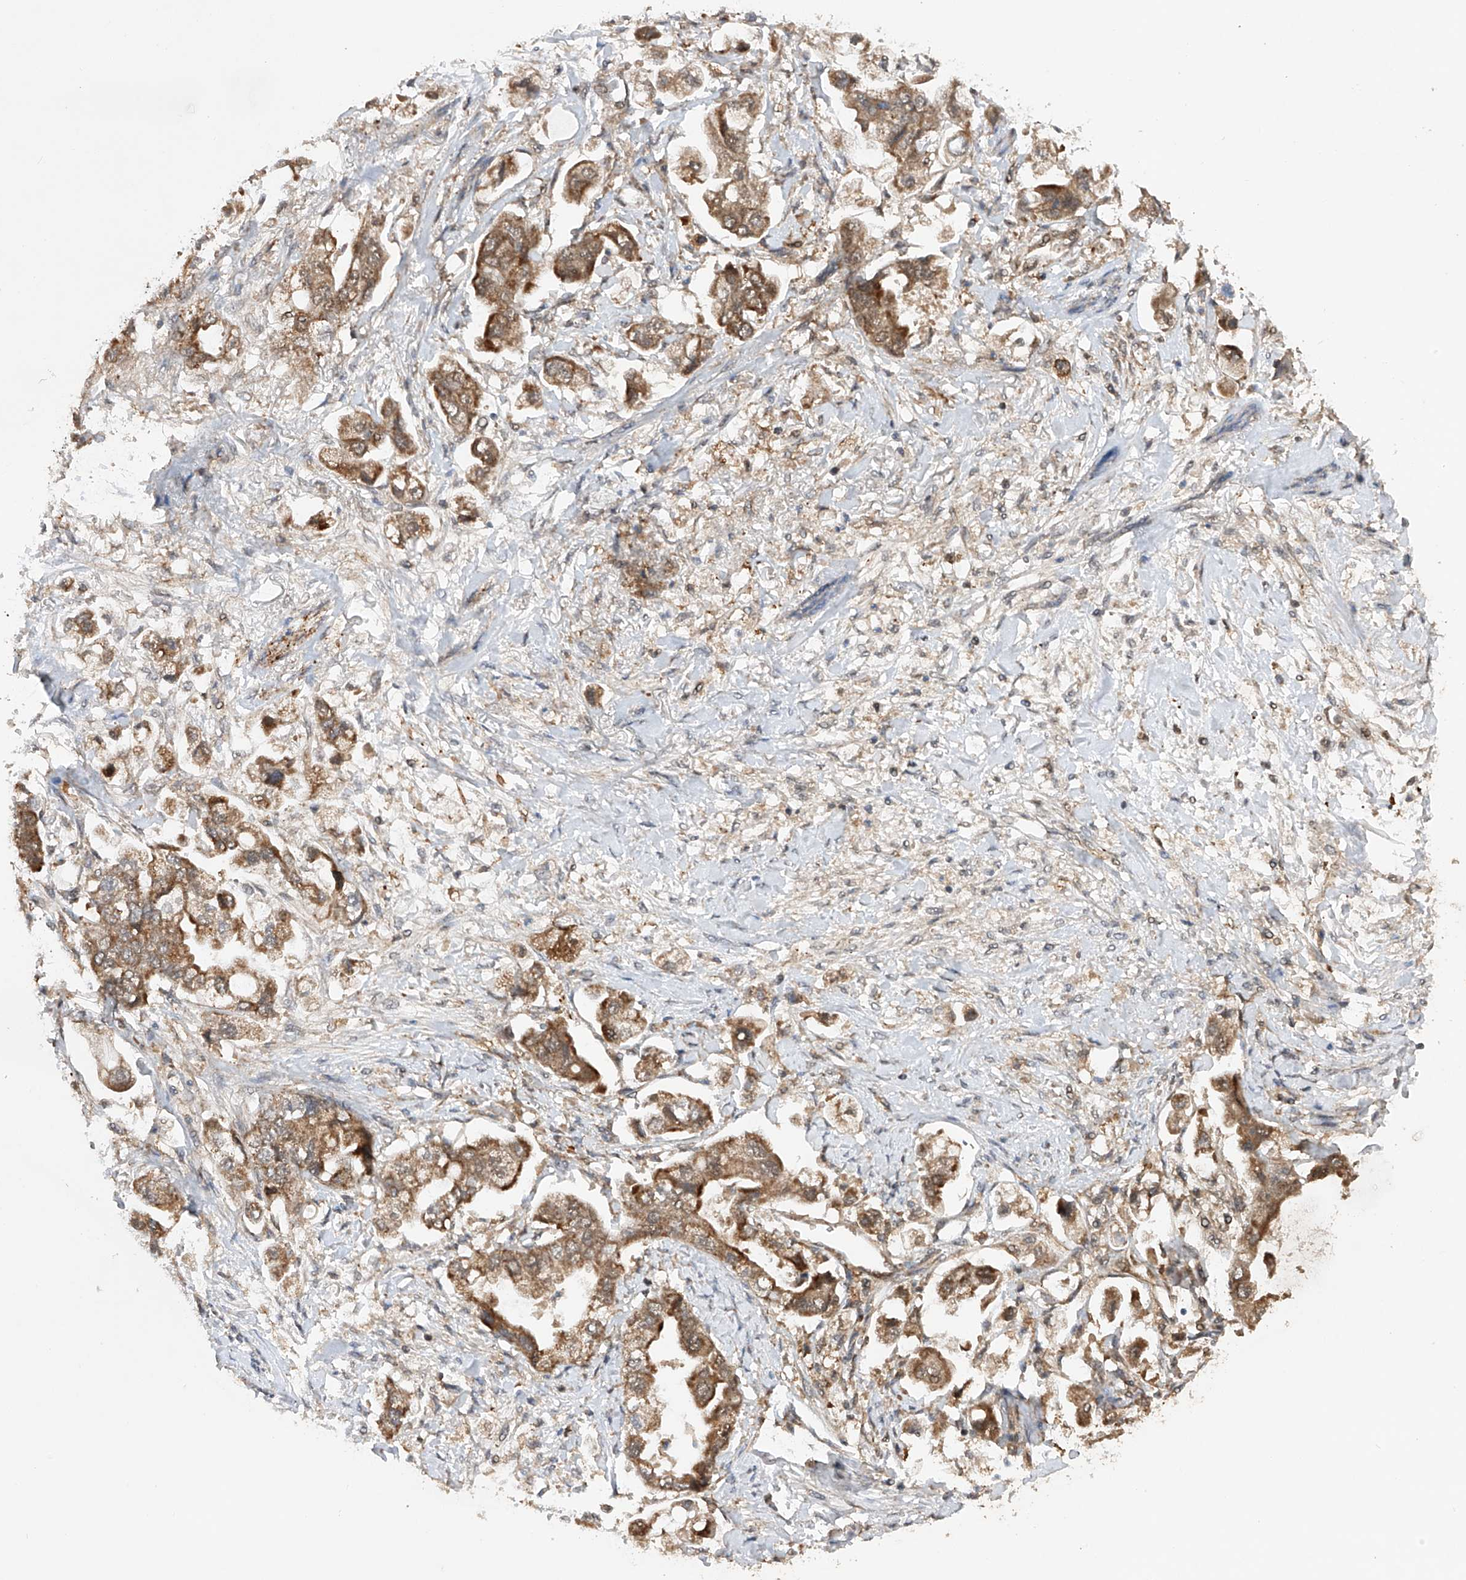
{"staining": {"intensity": "moderate", "quantity": ">75%", "location": "cytoplasmic/membranous"}, "tissue": "stomach cancer", "cell_type": "Tumor cells", "image_type": "cancer", "snomed": [{"axis": "morphology", "description": "Adenocarcinoma, NOS"}, {"axis": "topography", "description": "Stomach"}], "caption": "Human adenocarcinoma (stomach) stained with a protein marker exhibits moderate staining in tumor cells.", "gene": "SDHAF4", "patient": {"sex": "male", "age": 62}}